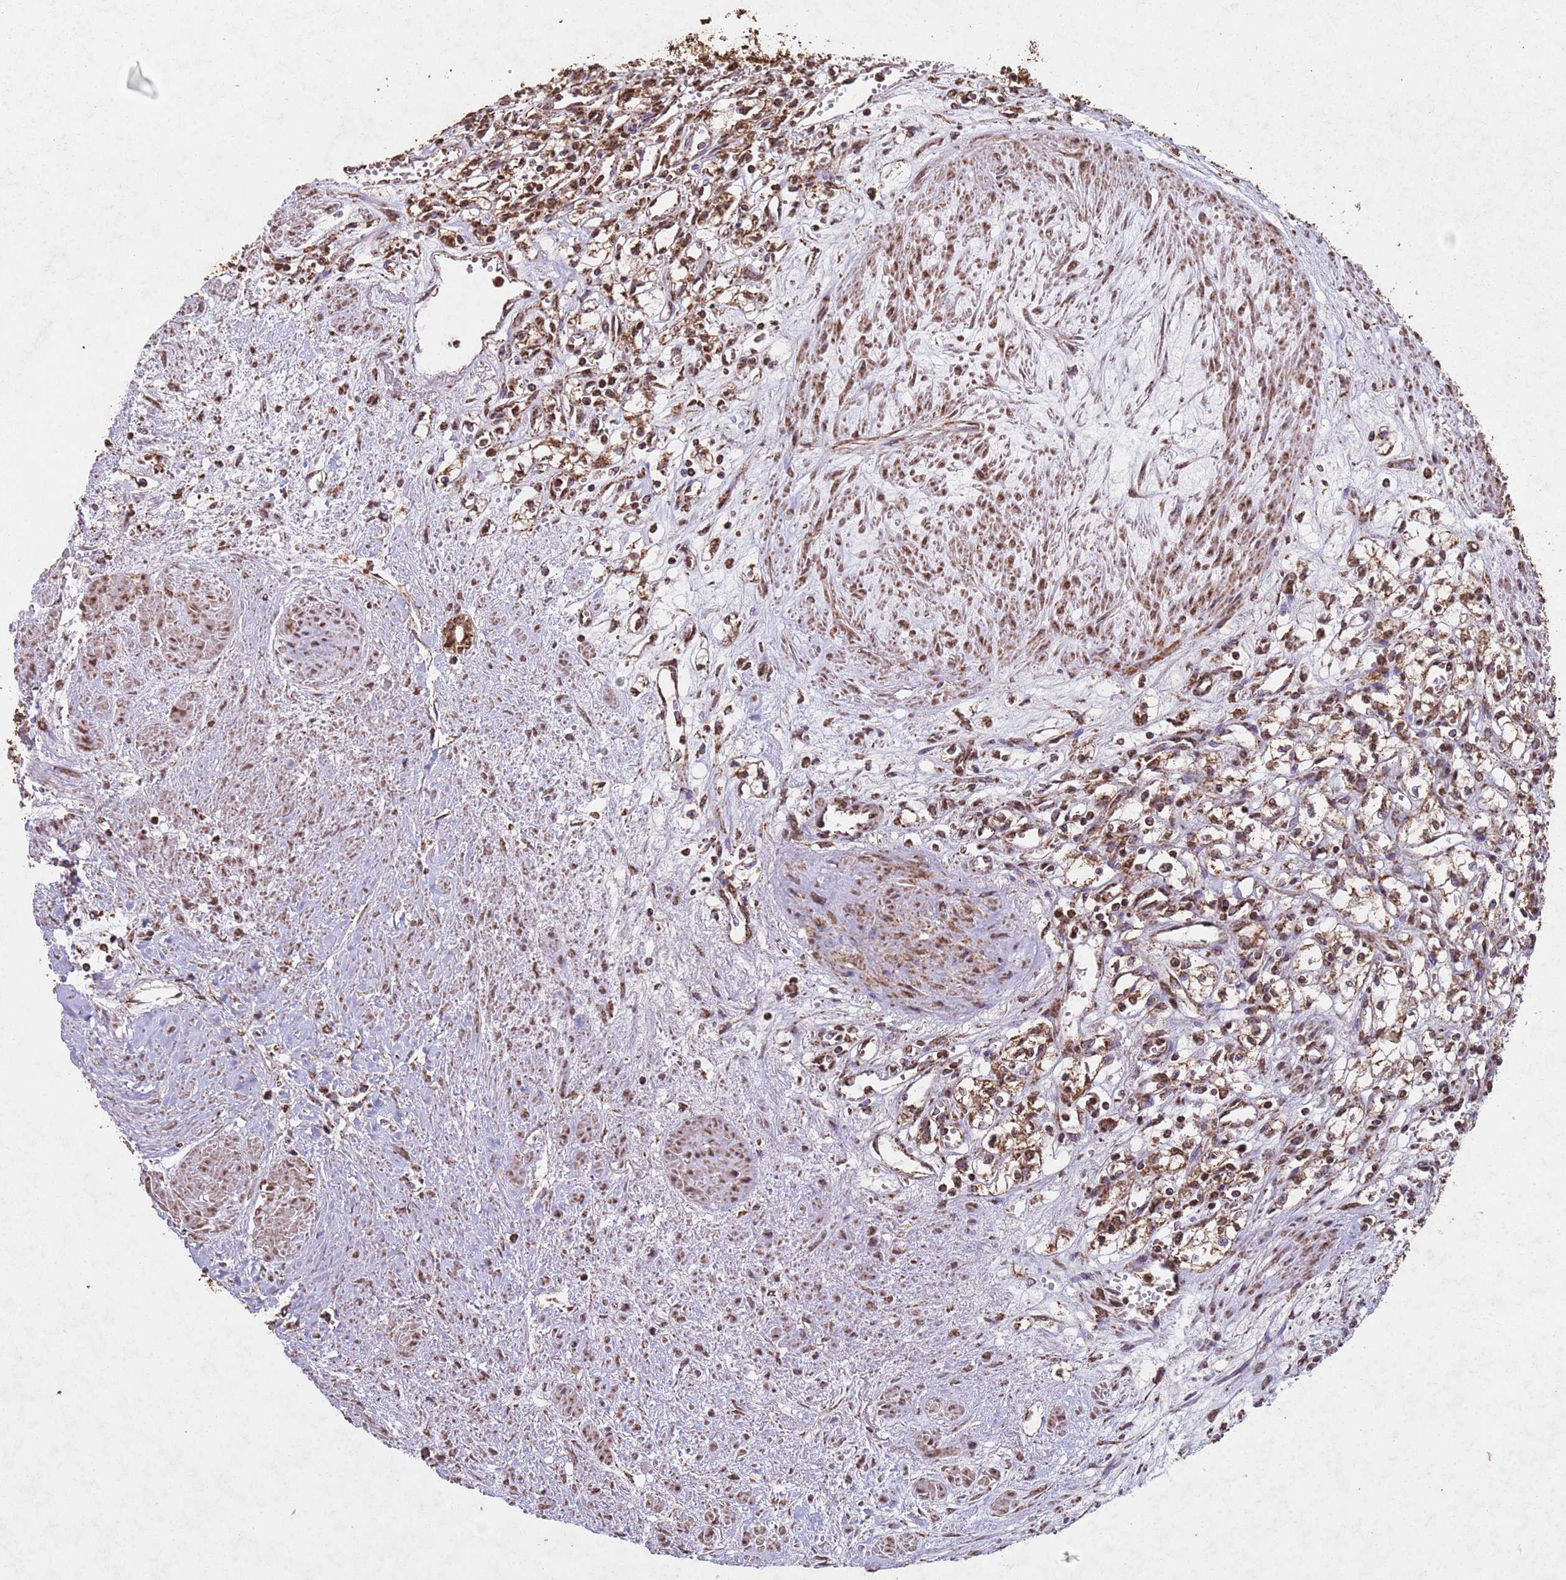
{"staining": {"intensity": "moderate", "quantity": ">75%", "location": "cytoplasmic/membranous,nuclear"}, "tissue": "renal cancer", "cell_type": "Tumor cells", "image_type": "cancer", "snomed": [{"axis": "morphology", "description": "Adenocarcinoma, NOS"}, {"axis": "topography", "description": "Kidney"}], "caption": "IHC image of neoplastic tissue: human adenocarcinoma (renal) stained using immunohistochemistry (IHC) displays medium levels of moderate protein expression localized specifically in the cytoplasmic/membranous and nuclear of tumor cells, appearing as a cytoplasmic/membranous and nuclear brown color.", "gene": "HDAC10", "patient": {"sex": "male", "age": 59}}